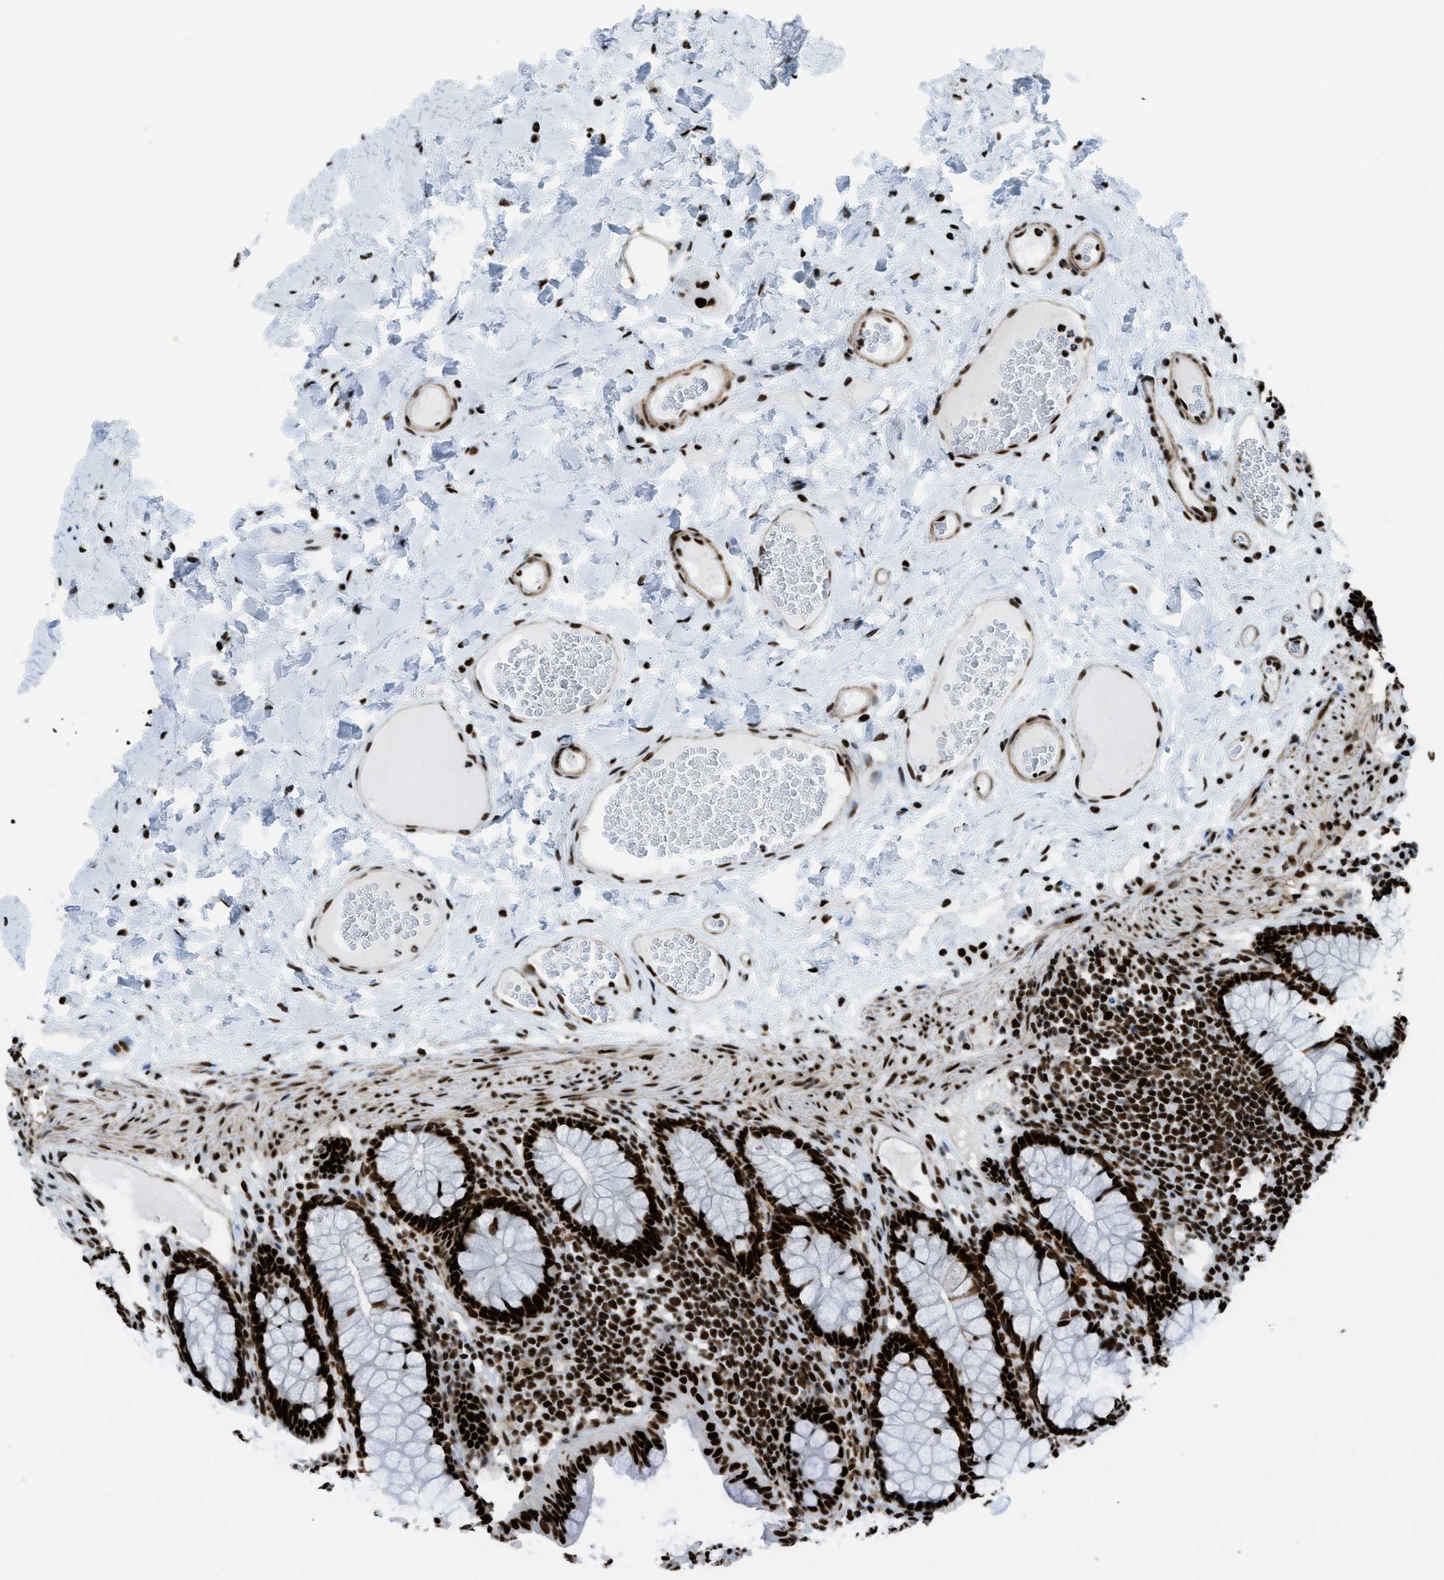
{"staining": {"intensity": "strong", "quantity": ">75%", "location": "nuclear"}, "tissue": "colon", "cell_type": "Endothelial cells", "image_type": "normal", "snomed": [{"axis": "morphology", "description": "Normal tissue, NOS"}, {"axis": "topography", "description": "Colon"}], "caption": "Immunohistochemistry (DAB (3,3'-diaminobenzidine)) staining of benign colon displays strong nuclear protein staining in approximately >75% of endothelial cells.", "gene": "ZNF207", "patient": {"sex": "female", "age": 55}}